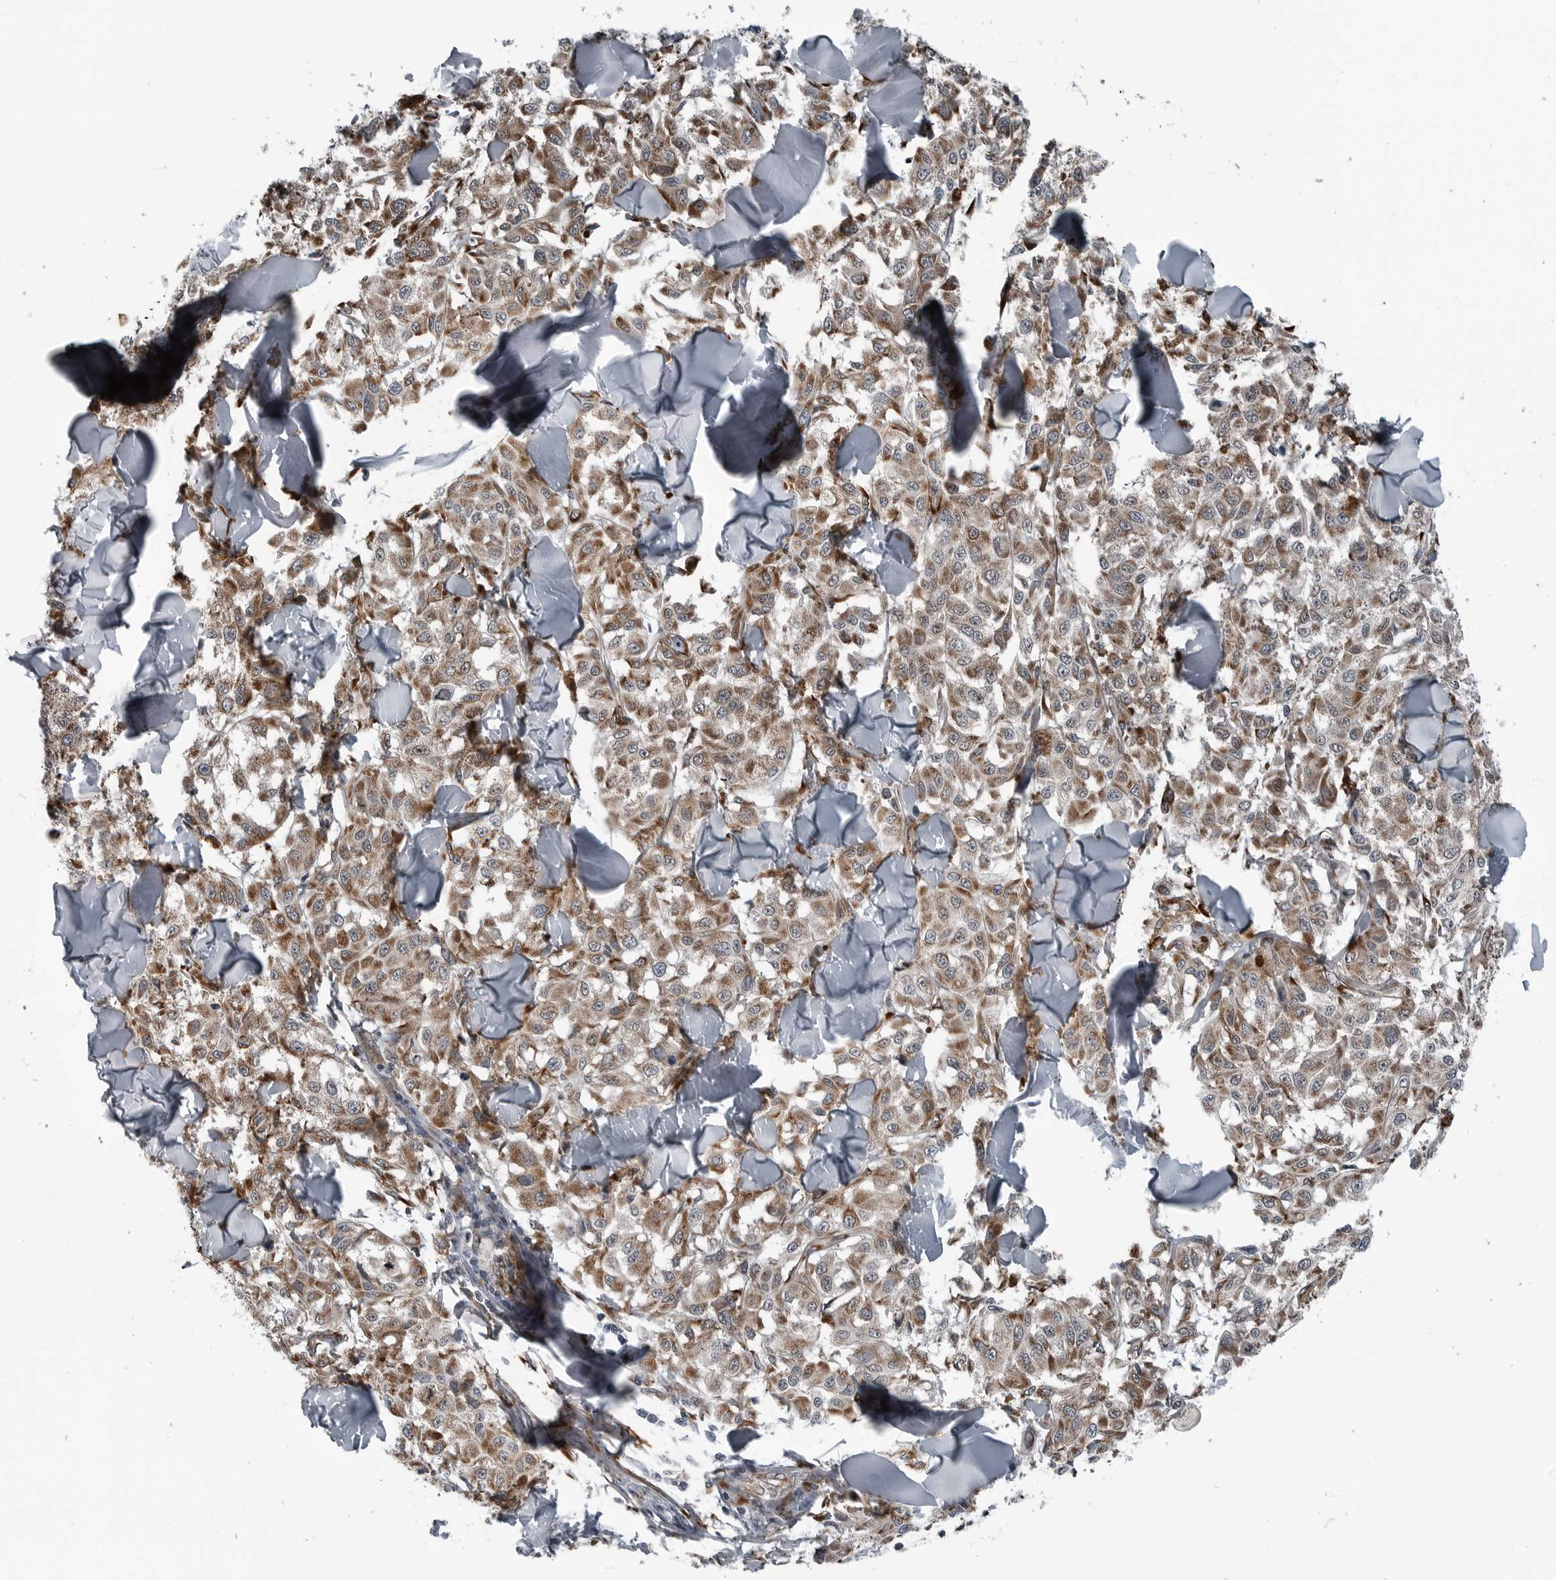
{"staining": {"intensity": "moderate", "quantity": ">75%", "location": "cytoplasmic/membranous"}, "tissue": "melanoma", "cell_type": "Tumor cells", "image_type": "cancer", "snomed": [{"axis": "morphology", "description": "Malignant melanoma, NOS"}, {"axis": "topography", "description": "Skin"}], "caption": "Protein staining demonstrates moderate cytoplasmic/membranous expression in about >75% of tumor cells in melanoma. (DAB (3,3'-diaminobenzidine) IHC with brightfield microscopy, high magnification).", "gene": "CEP85", "patient": {"sex": "female", "age": 64}}